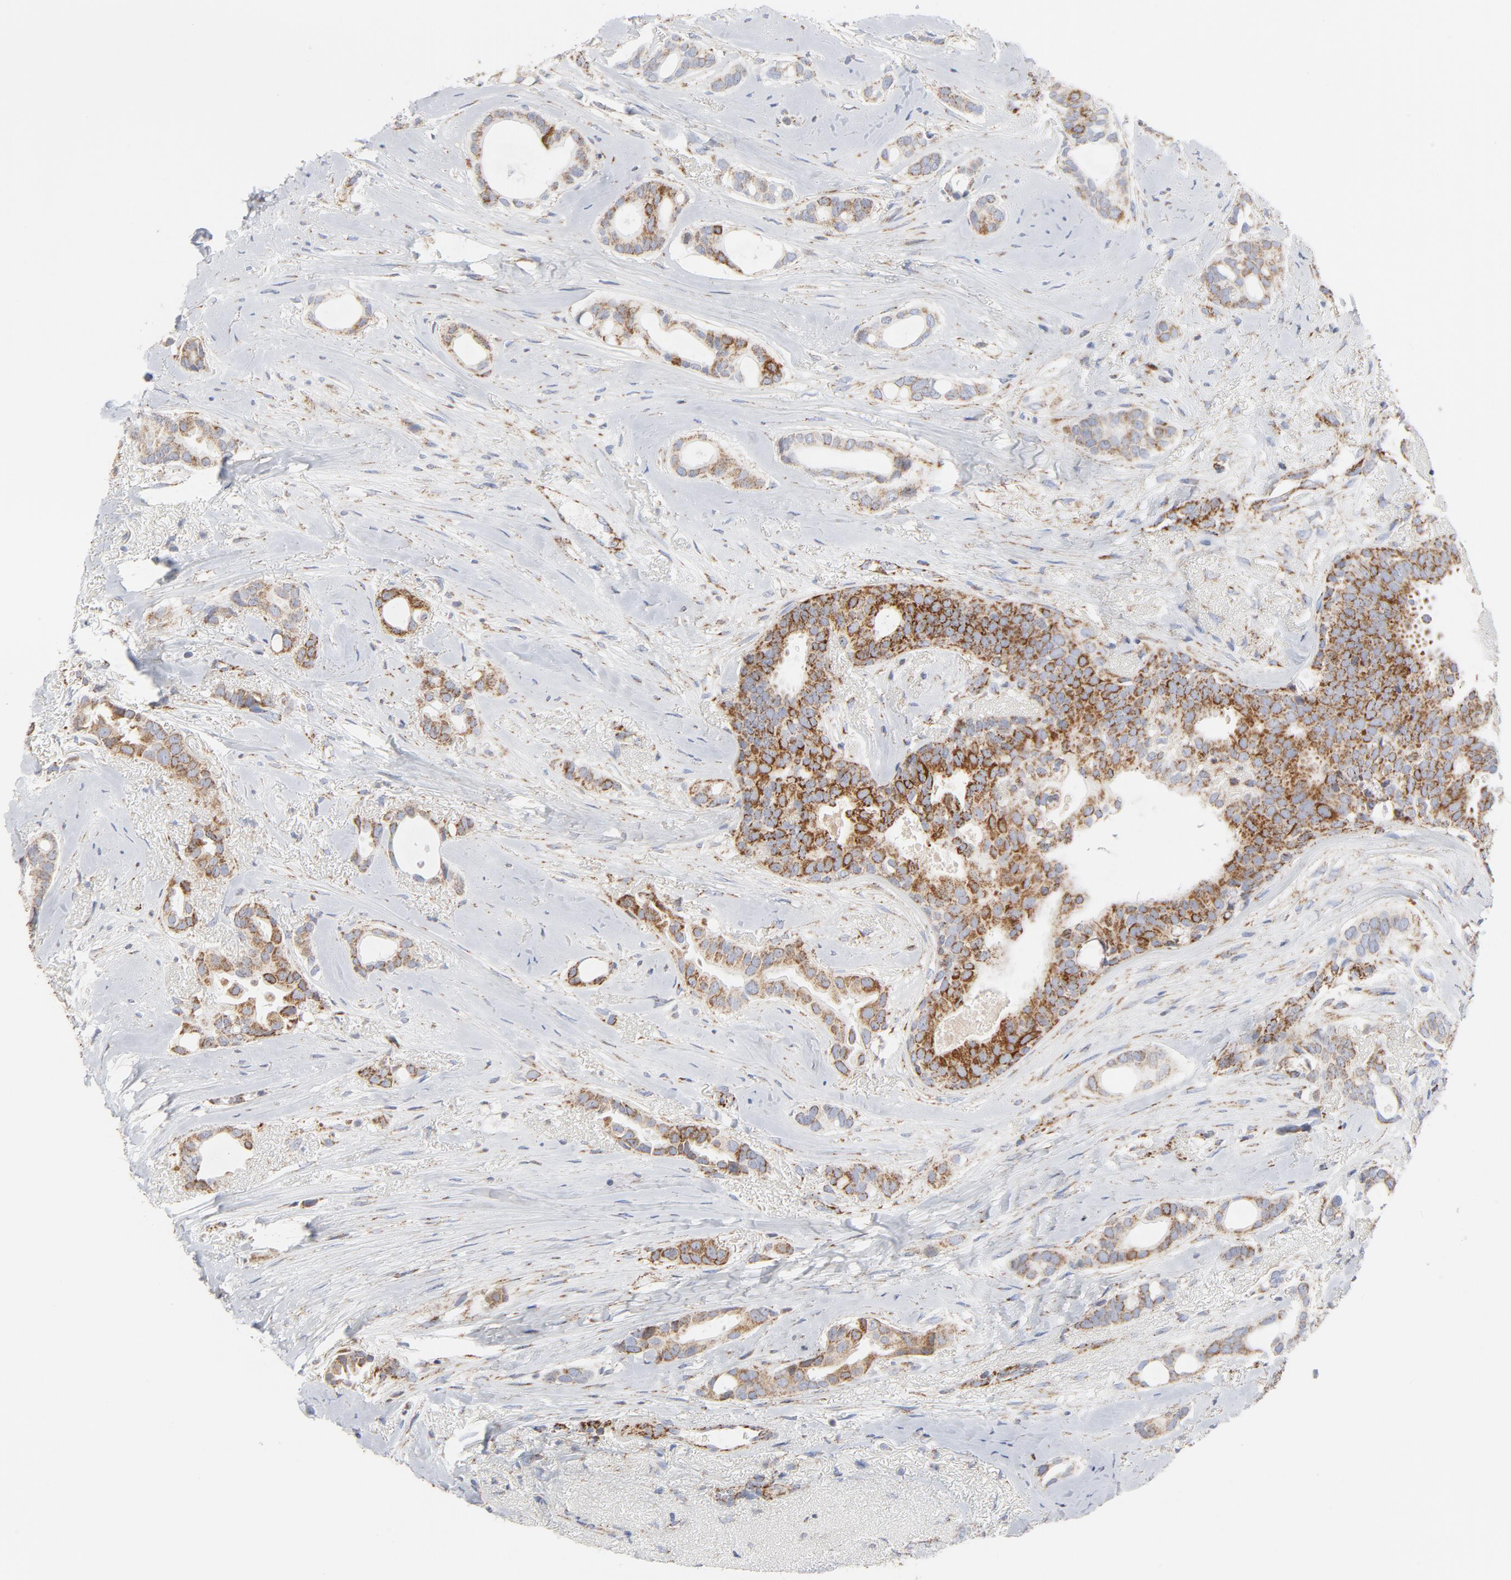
{"staining": {"intensity": "strong", "quantity": ">75%", "location": "cytoplasmic/membranous"}, "tissue": "breast cancer", "cell_type": "Tumor cells", "image_type": "cancer", "snomed": [{"axis": "morphology", "description": "Duct carcinoma"}, {"axis": "topography", "description": "Breast"}], "caption": "Immunohistochemical staining of breast cancer (infiltrating ductal carcinoma) reveals high levels of strong cytoplasmic/membranous protein staining in approximately >75% of tumor cells.", "gene": "CYCS", "patient": {"sex": "female", "age": 54}}